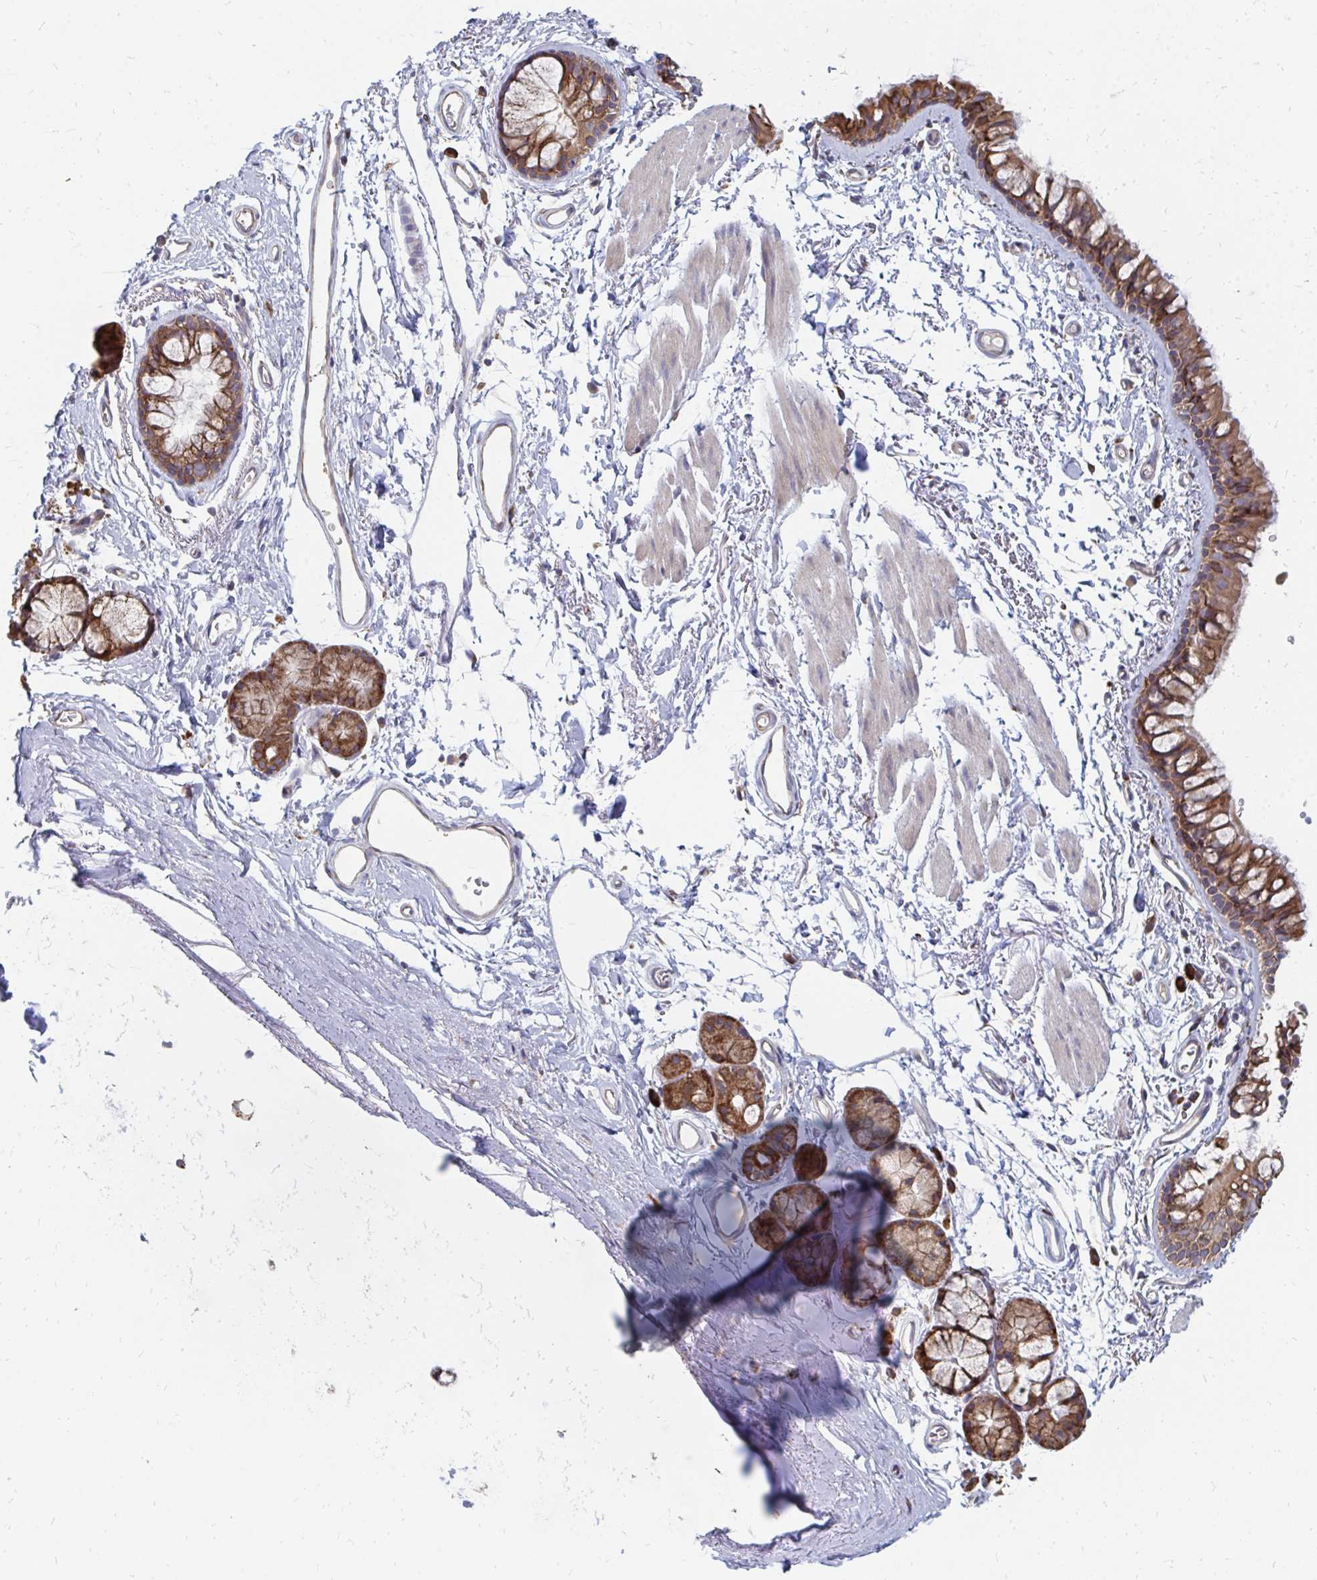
{"staining": {"intensity": "moderate", "quantity": ">75%", "location": "cytoplasmic/membranous"}, "tissue": "bronchus", "cell_type": "Respiratory epithelial cells", "image_type": "normal", "snomed": [{"axis": "morphology", "description": "Normal tissue, NOS"}, {"axis": "topography", "description": "Cartilage tissue"}, {"axis": "topography", "description": "Bronchus"}], "caption": "IHC histopathology image of unremarkable bronchus: bronchus stained using IHC reveals medium levels of moderate protein expression localized specifically in the cytoplasmic/membranous of respiratory epithelial cells, appearing as a cytoplasmic/membranous brown color.", "gene": "PPP1R13L", "patient": {"sex": "female", "age": 79}}